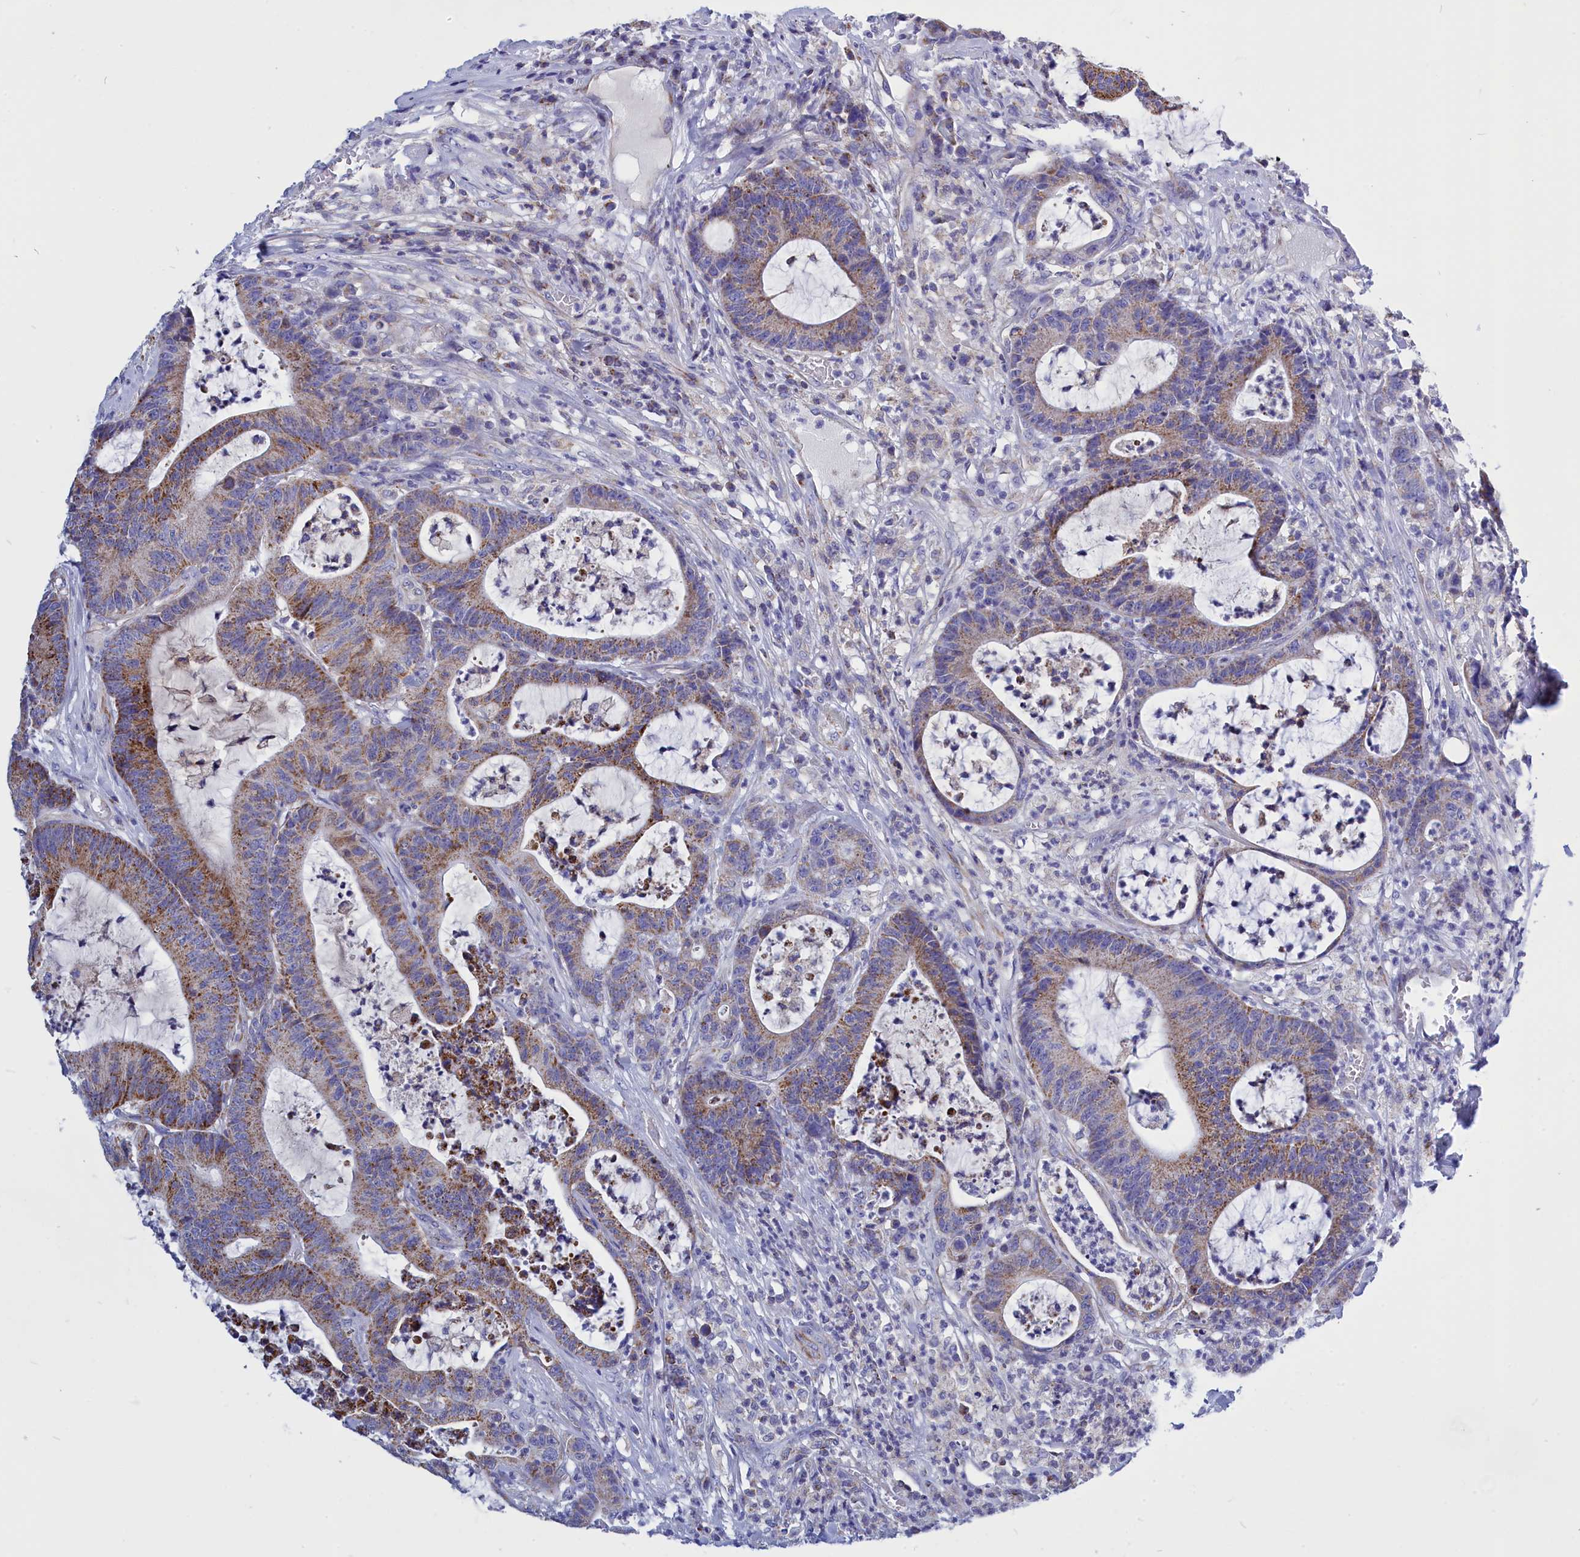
{"staining": {"intensity": "moderate", "quantity": ">75%", "location": "cytoplasmic/membranous"}, "tissue": "colorectal cancer", "cell_type": "Tumor cells", "image_type": "cancer", "snomed": [{"axis": "morphology", "description": "Adenocarcinoma, NOS"}, {"axis": "topography", "description": "Colon"}], "caption": "Adenocarcinoma (colorectal) stained with immunohistochemistry (IHC) exhibits moderate cytoplasmic/membranous expression in about >75% of tumor cells. (DAB (3,3'-diaminobenzidine) = brown stain, brightfield microscopy at high magnification).", "gene": "CCRL2", "patient": {"sex": "female", "age": 84}}